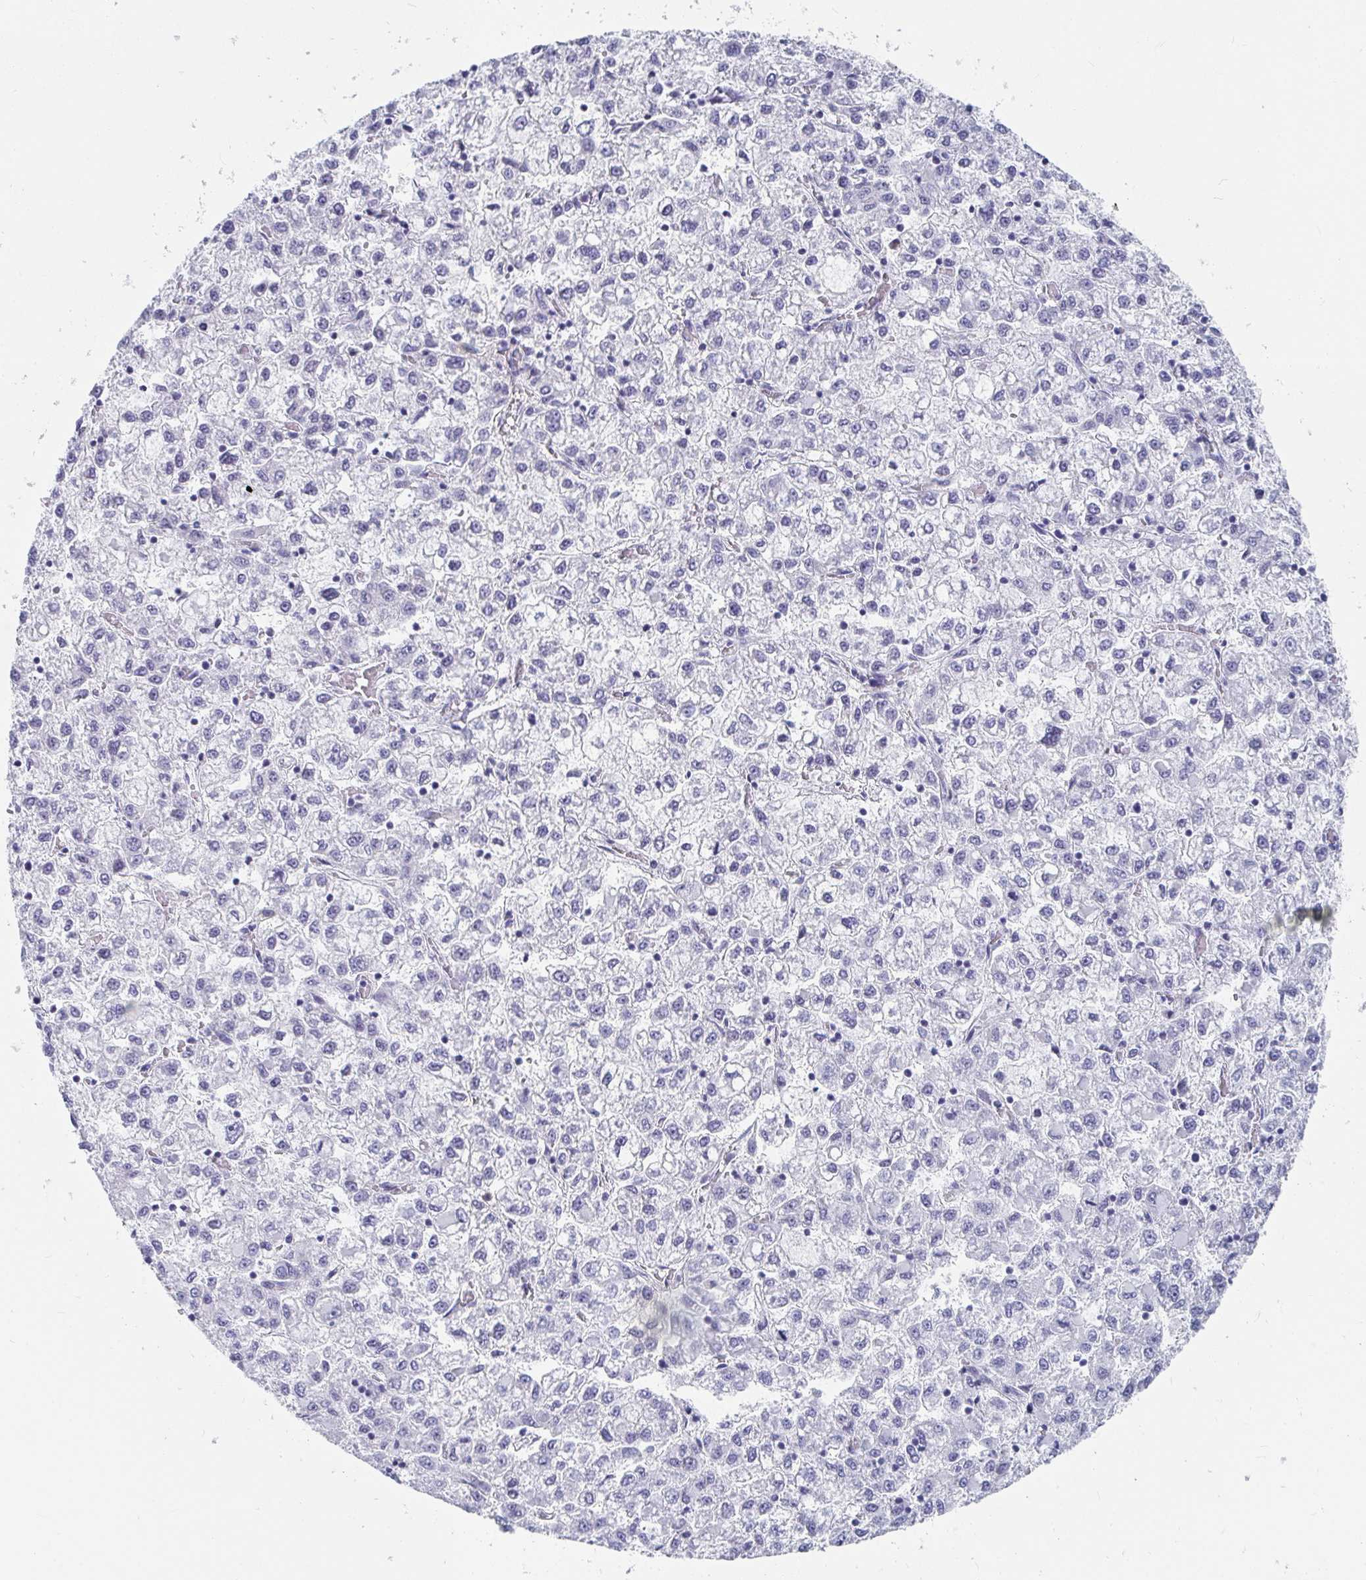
{"staining": {"intensity": "negative", "quantity": "none", "location": "none"}, "tissue": "liver cancer", "cell_type": "Tumor cells", "image_type": "cancer", "snomed": [{"axis": "morphology", "description": "Carcinoma, Hepatocellular, NOS"}, {"axis": "topography", "description": "Liver"}], "caption": "A high-resolution photomicrograph shows IHC staining of hepatocellular carcinoma (liver), which demonstrates no significant staining in tumor cells.", "gene": "ZFP82", "patient": {"sex": "male", "age": 40}}